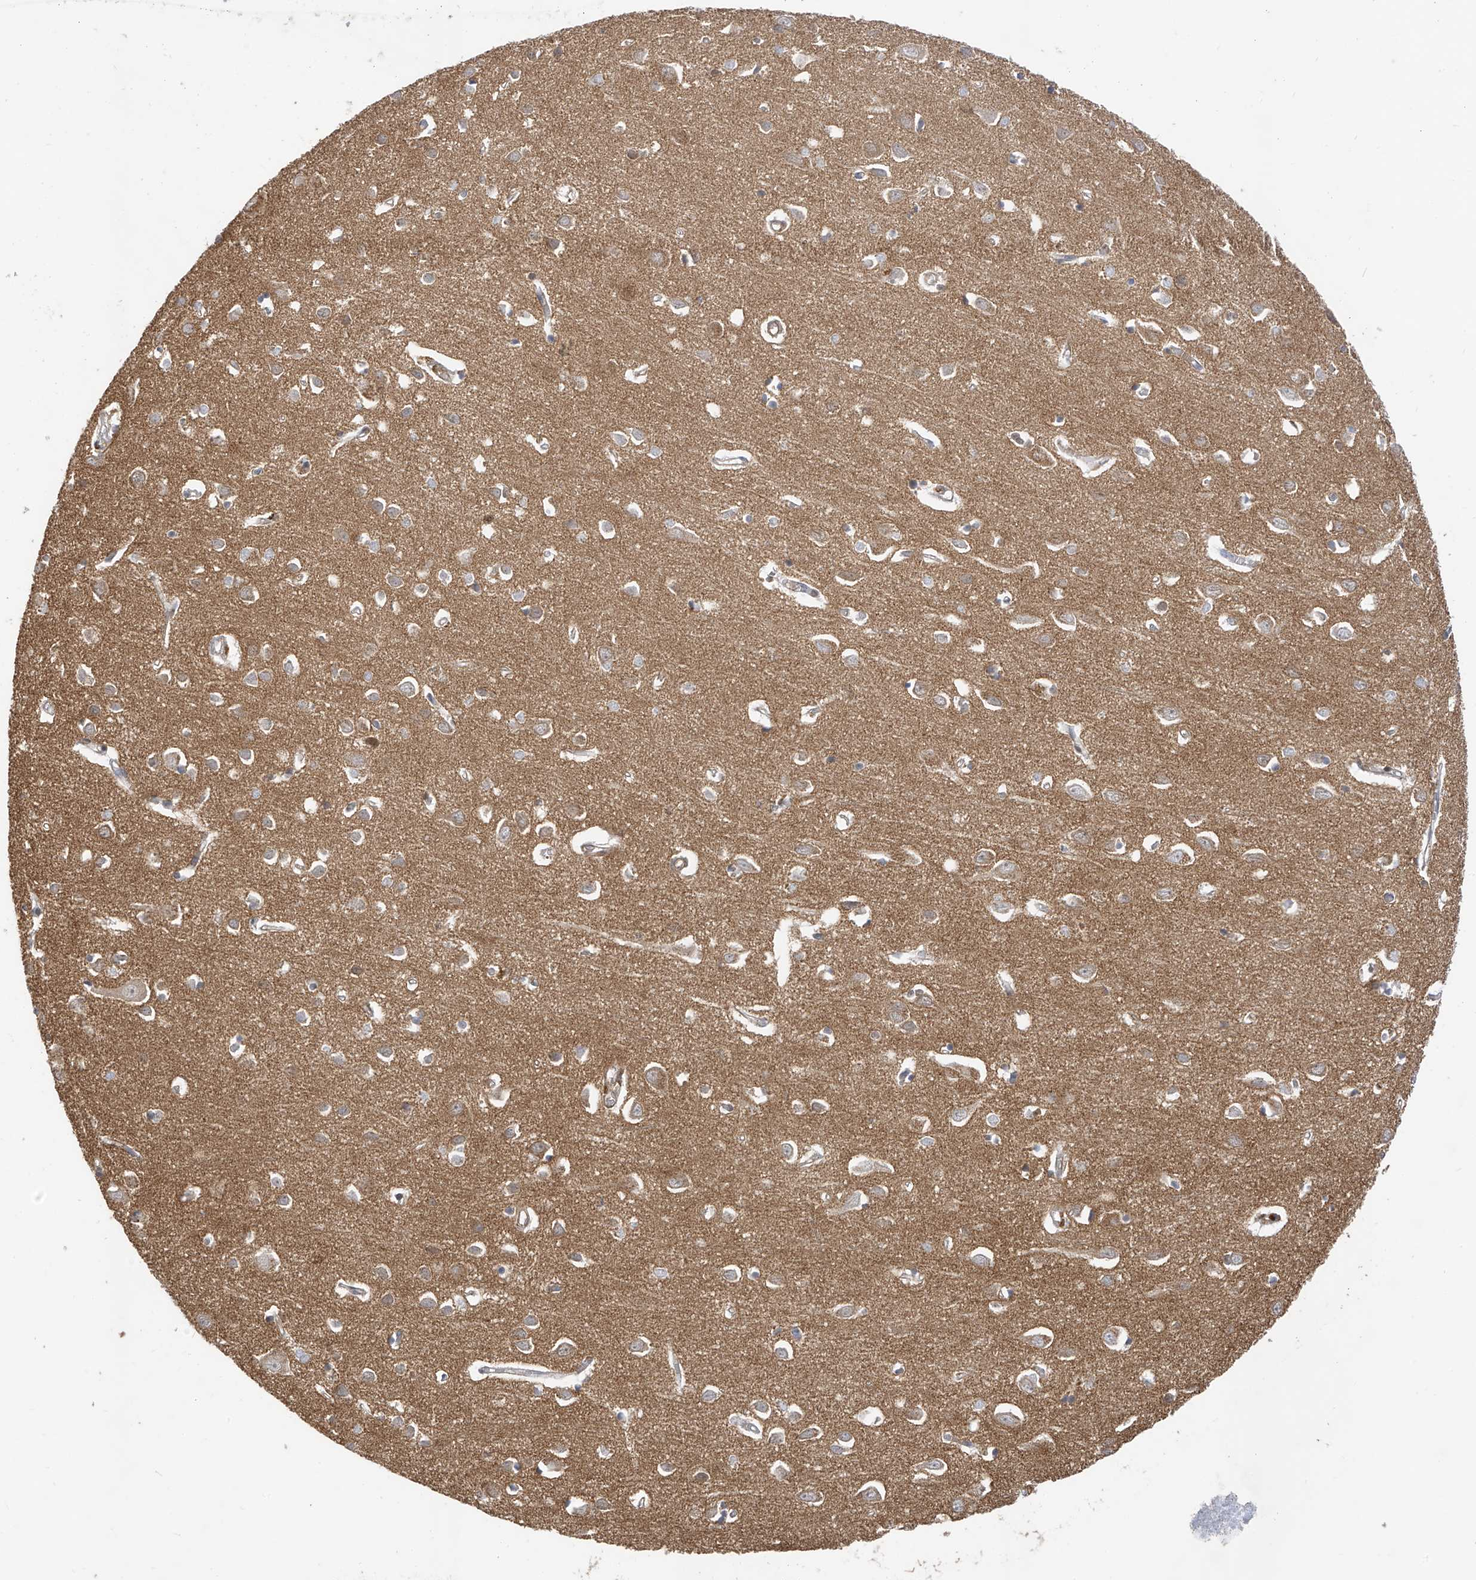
{"staining": {"intensity": "weak", "quantity": "25%-75%", "location": "cytoplasmic/membranous"}, "tissue": "cerebral cortex", "cell_type": "Endothelial cells", "image_type": "normal", "snomed": [{"axis": "morphology", "description": "Normal tissue, NOS"}, {"axis": "topography", "description": "Cerebral cortex"}], "caption": "A brown stain labels weak cytoplasmic/membranous staining of a protein in endothelial cells of unremarkable cerebral cortex.", "gene": "MRTFA", "patient": {"sex": "female", "age": 64}}